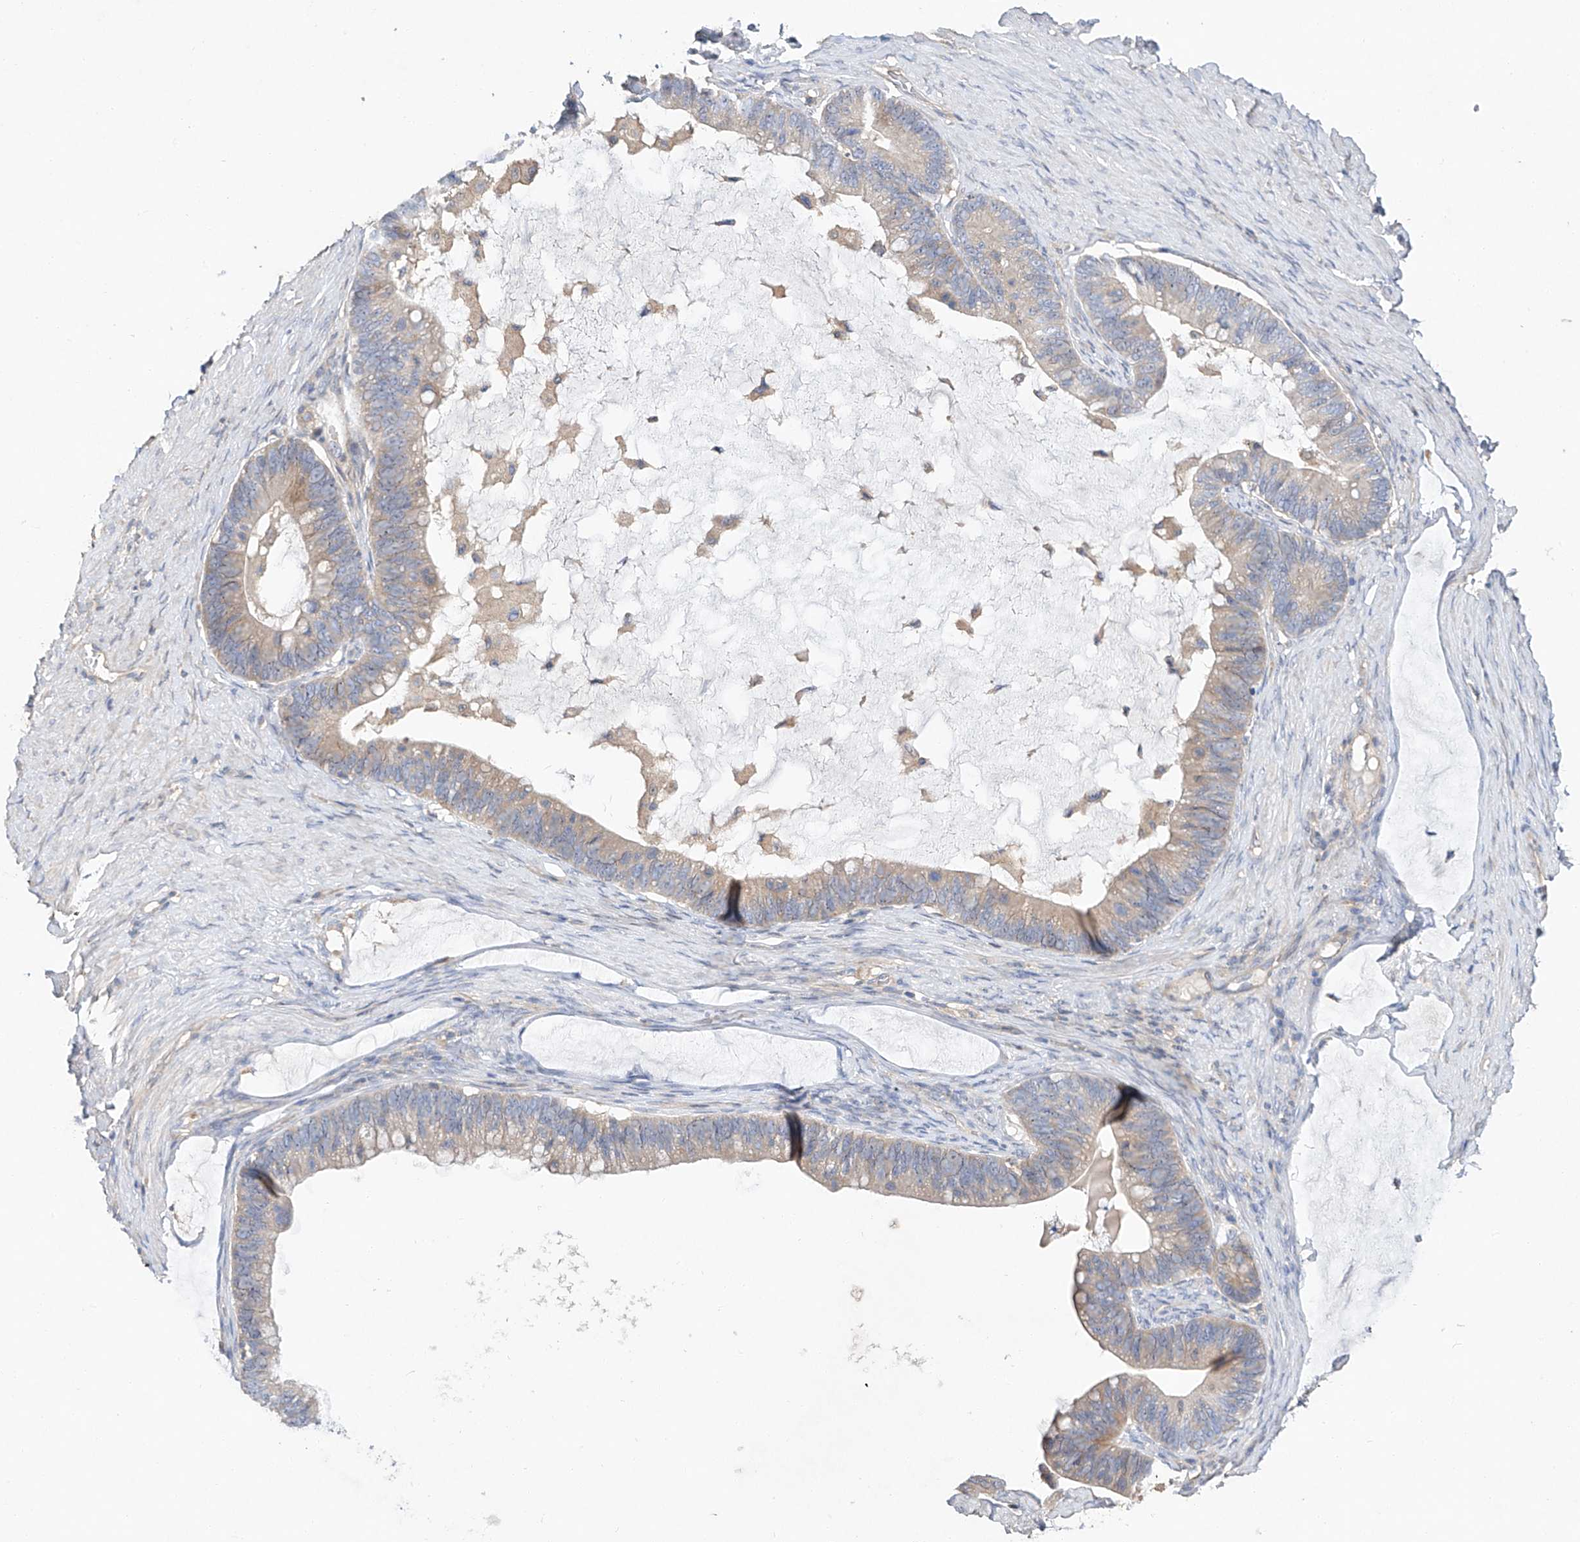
{"staining": {"intensity": "weak", "quantity": ">75%", "location": "cytoplasmic/membranous"}, "tissue": "ovarian cancer", "cell_type": "Tumor cells", "image_type": "cancer", "snomed": [{"axis": "morphology", "description": "Cystadenocarcinoma, mucinous, NOS"}, {"axis": "topography", "description": "Ovary"}], "caption": "Weak cytoplasmic/membranous expression is seen in about >75% of tumor cells in ovarian mucinous cystadenocarcinoma.", "gene": "AMD1", "patient": {"sex": "female", "age": 61}}